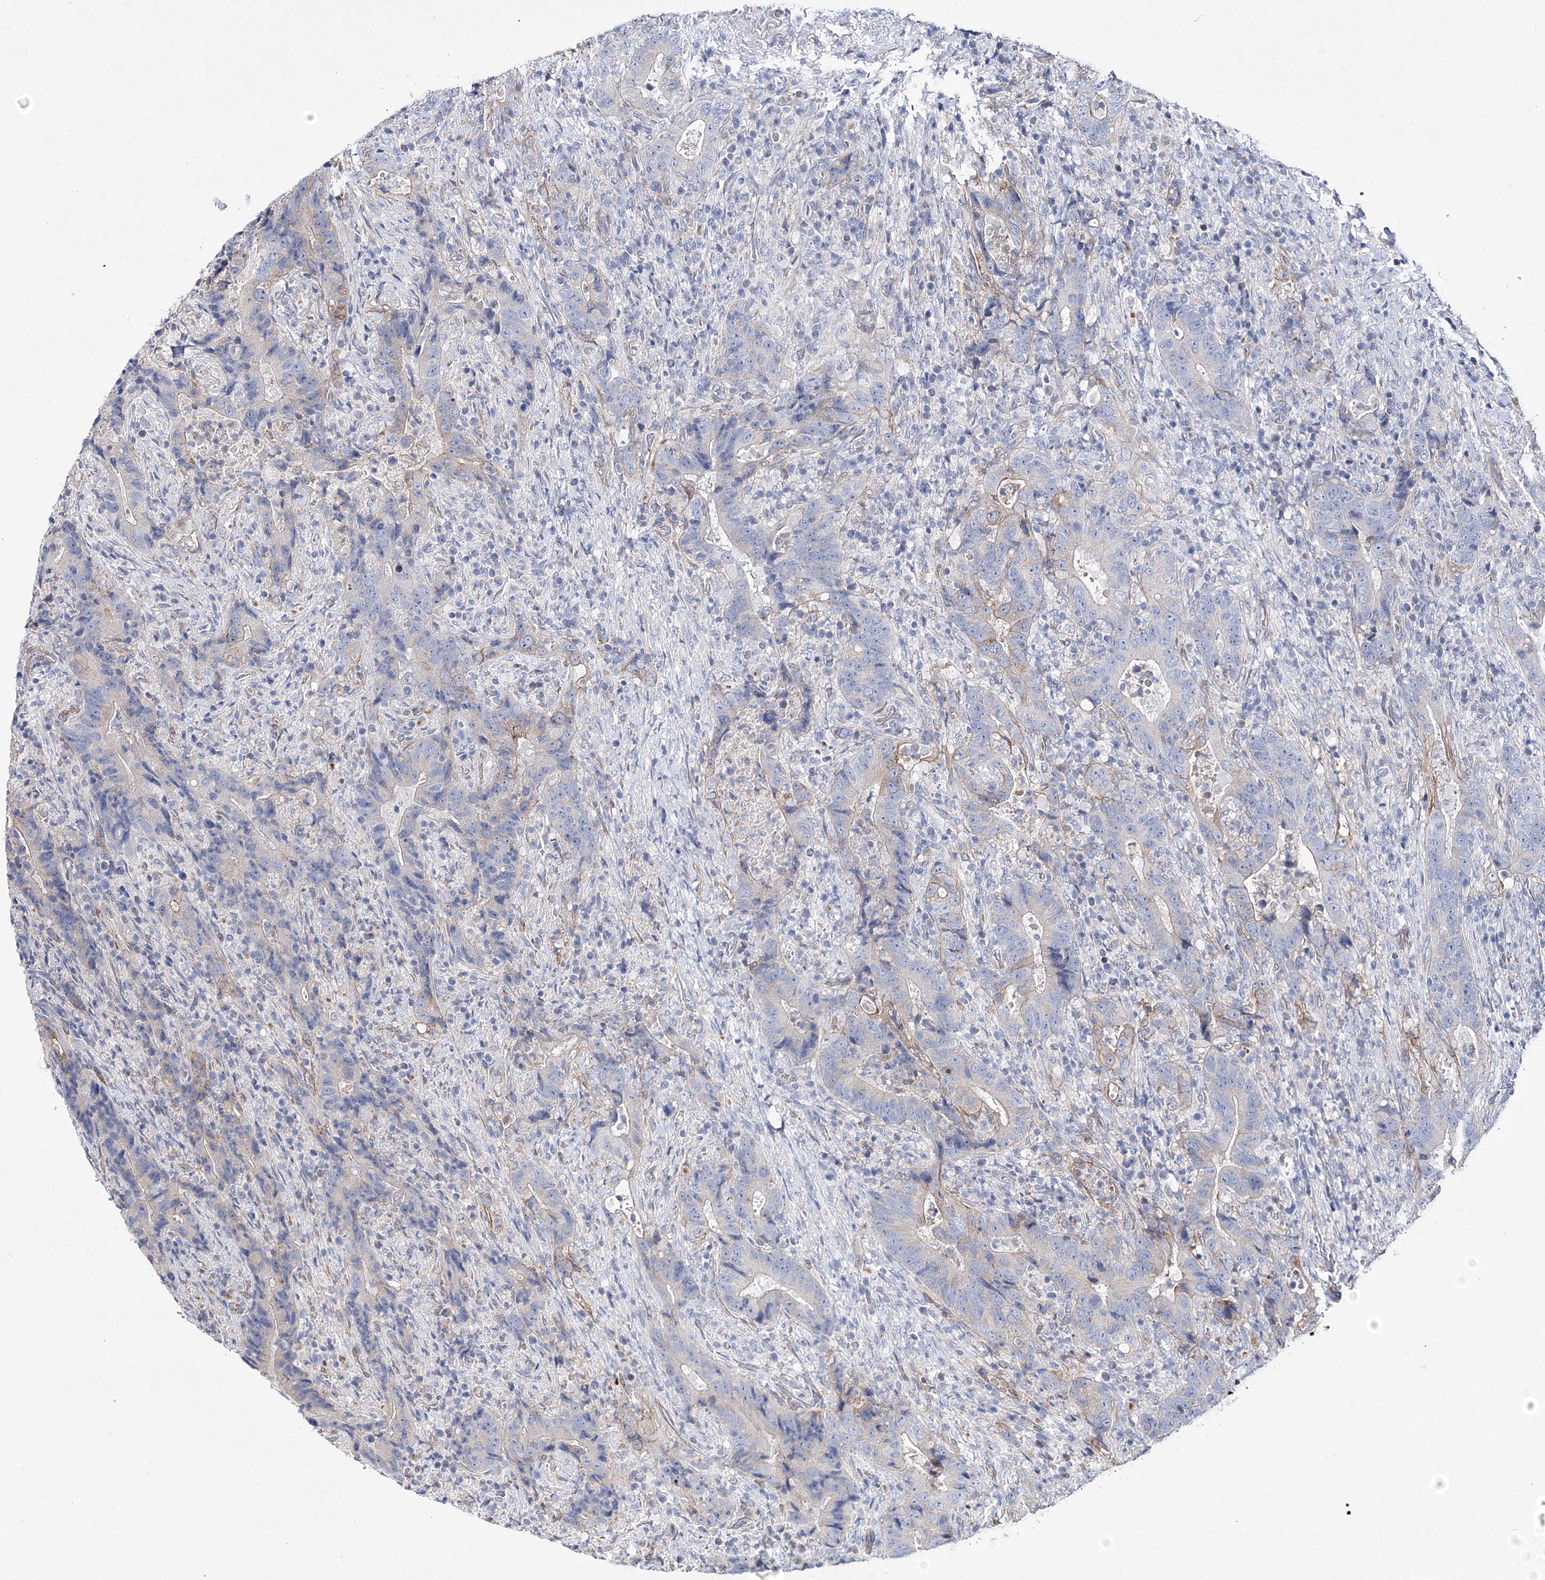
{"staining": {"intensity": "negative", "quantity": "none", "location": "none"}, "tissue": "colorectal cancer", "cell_type": "Tumor cells", "image_type": "cancer", "snomed": [{"axis": "morphology", "description": "Adenocarcinoma, NOS"}, {"axis": "topography", "description": "Colon"}], "caption": "Immunohistochemistry photomicrograph of neoplastic tissue: human colorectal cancer (adenocarcinoma) stained with DAB (3,3'-diaminobenzidine) reveals no significant protein positivity in tumor cells.", "gene": "ANO1", "patient": {"sex": "female", "age": 75}}